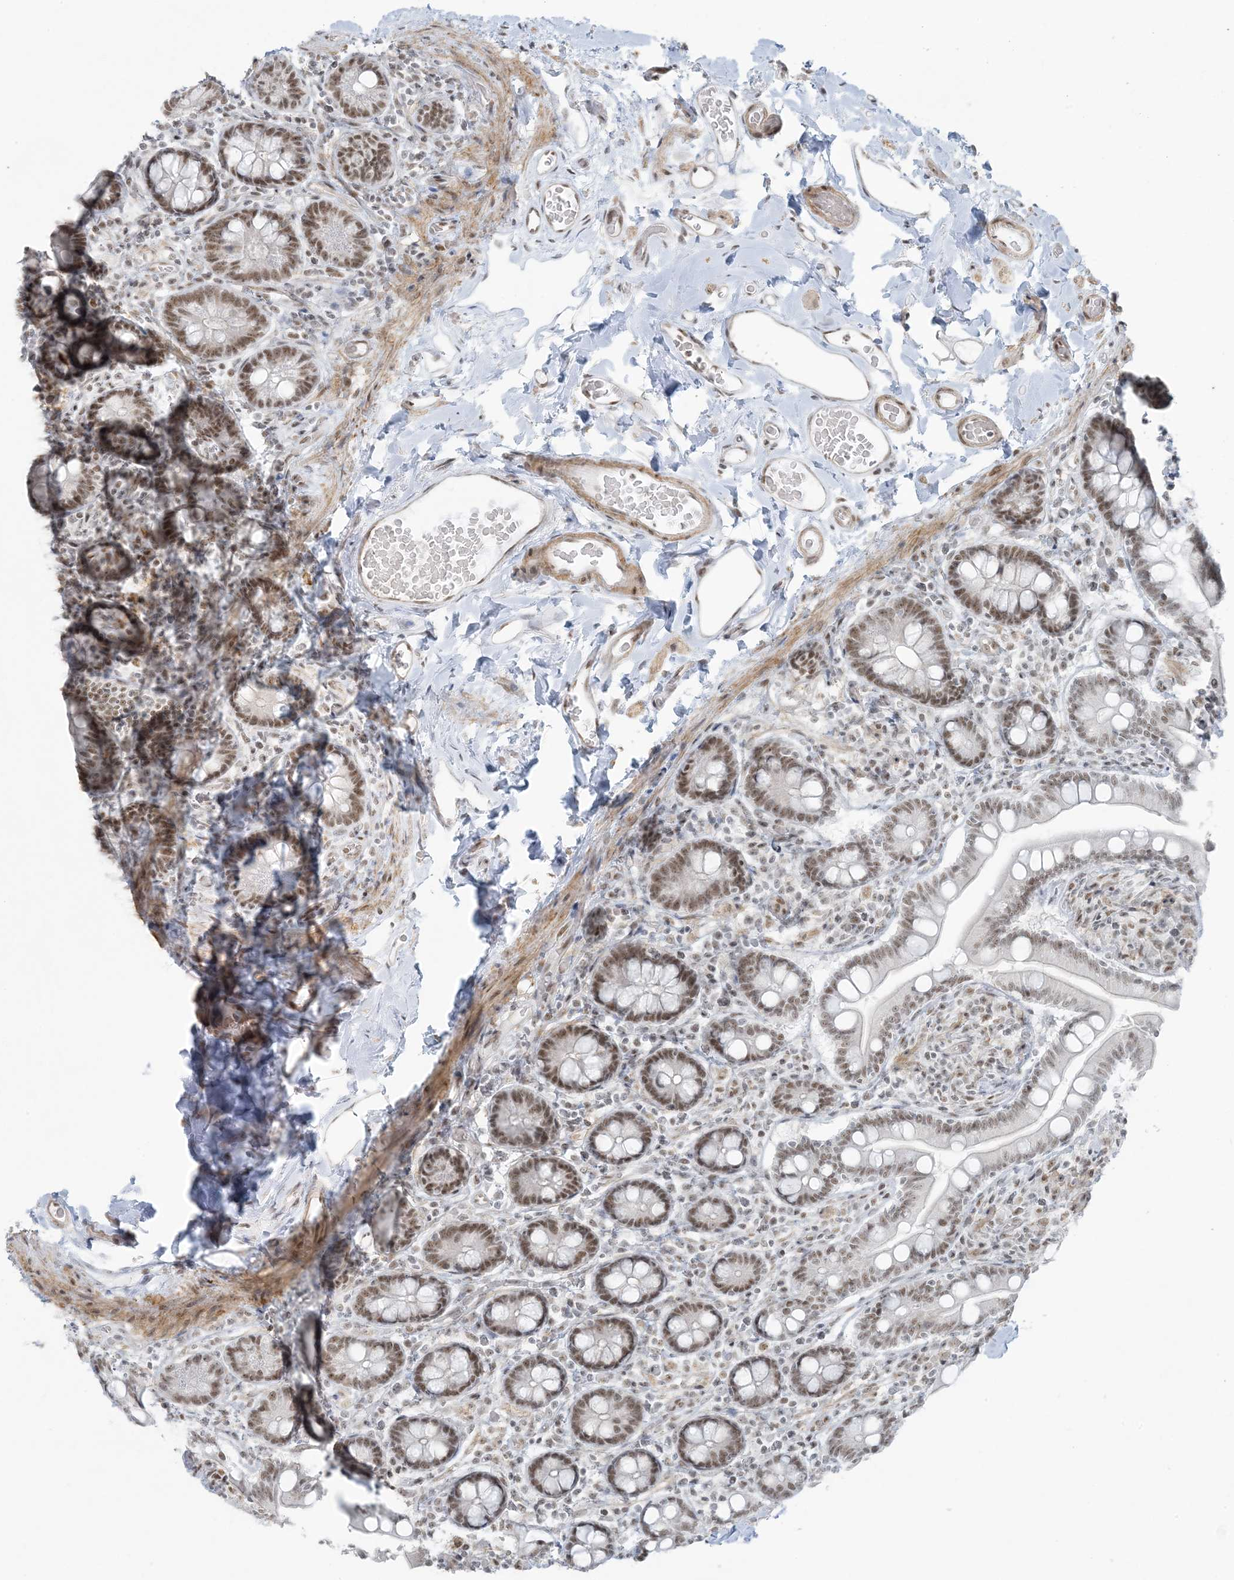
{"staining": {"intensity": "moderate", "quantity": ">75%", "location": "nuclear"}, "tissue": "small intestine", "cell_type": "Glandular cells", "image_type": "normal", "snomed": [{"axis": "morphology", "description": "Normal tissue, NOS"}, {"axis": "topography", "description": "Small intestine"}], "caption": "This is an image of immunohistochemistry staining of normal small intestine, which shows moderate staining in the nuclear of glandular cells.", "gene": "ZNF787", "patient": {"sex": "female", "age": 64}}